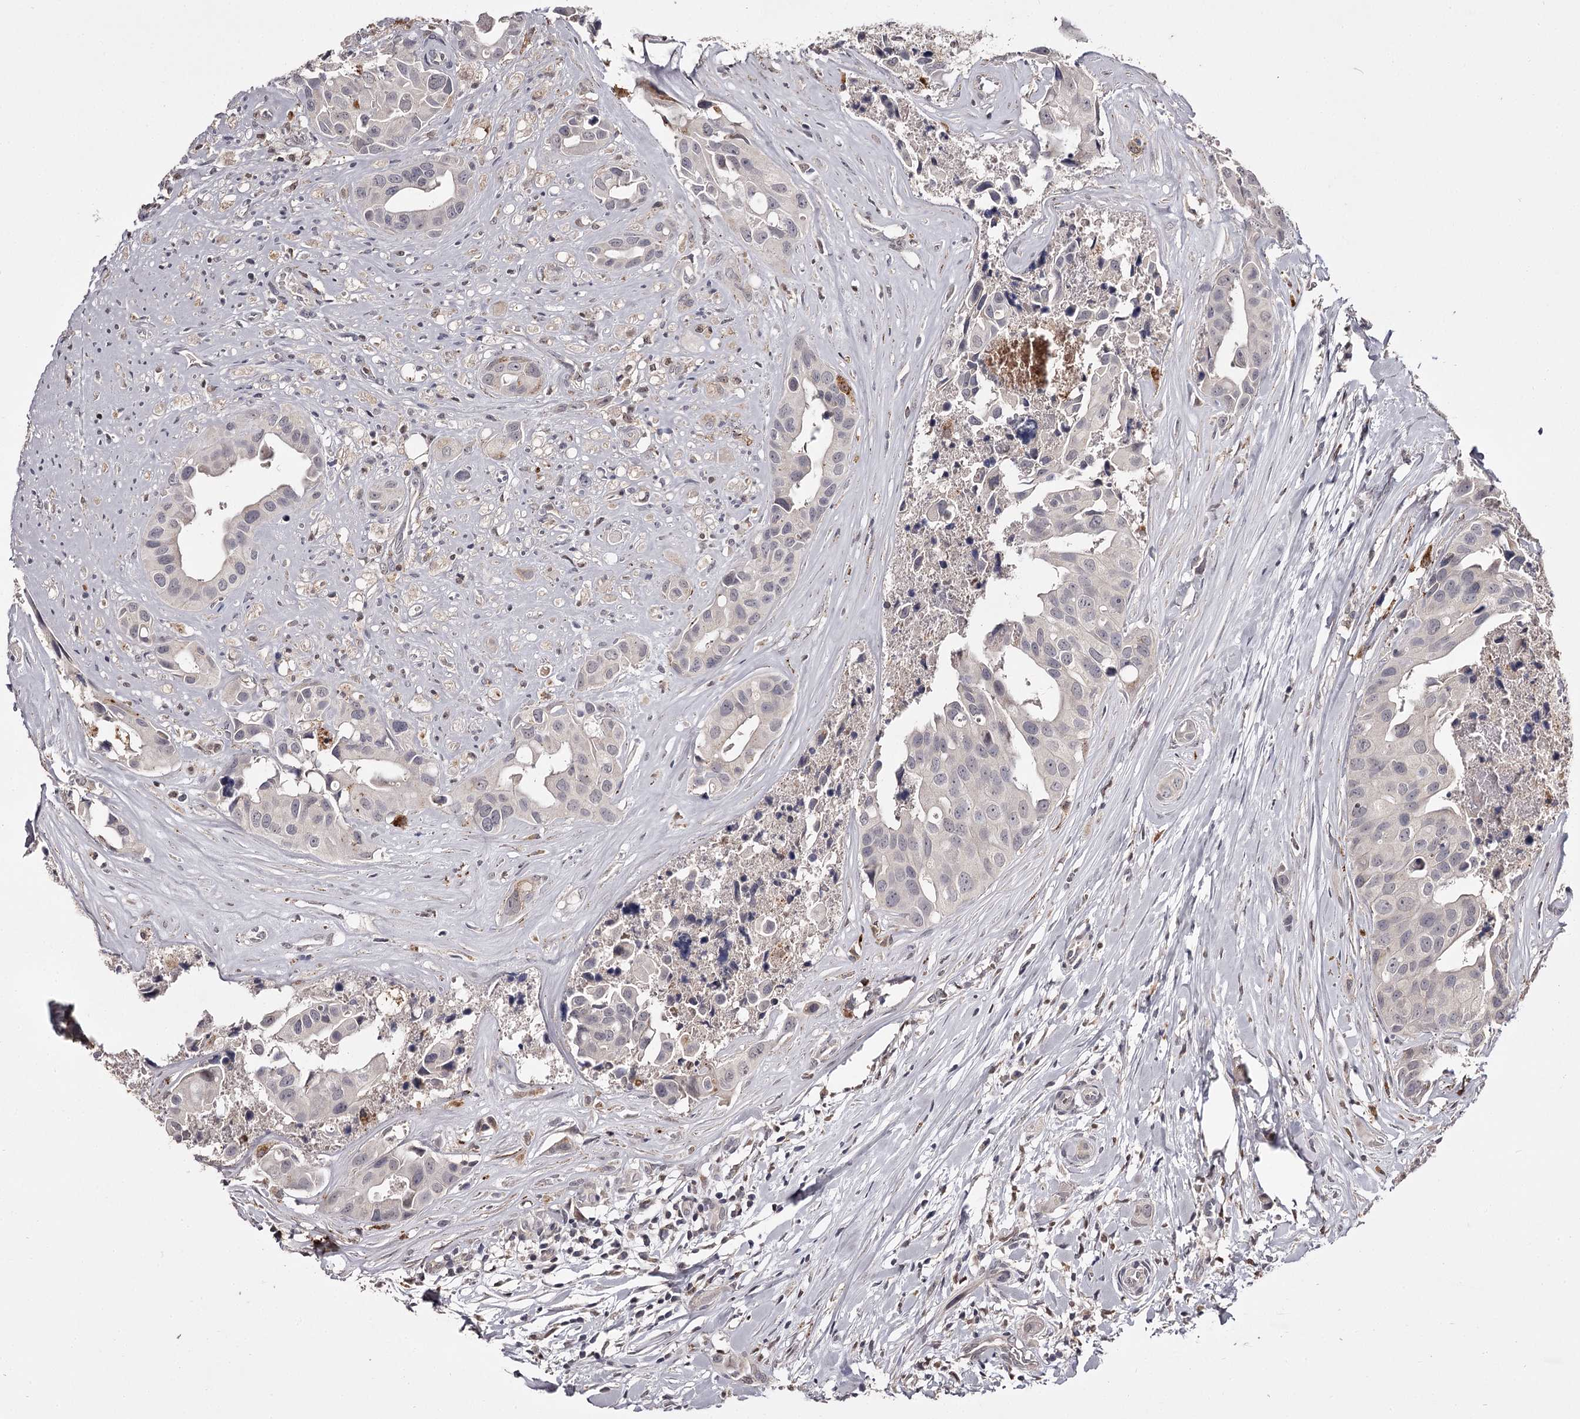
{"staining": {"intensity": "negative", "quantity": "none", "location": "none"}, "tissue": "head and neck cancer", "cell_type": "Tumor cells", "image_type": "cancer", "snomed": [{"axis": "morphology", "description": "Adenocarcinoma, NOS"}, {"axis": "morphology", "description": "Adenocarcinoma, metastatic, NOS"}, {"axis": "topography", "description": "Head-Neck"}], "caption": "Protein analysis of head and neck cancer exhibits no significant staining in tumor cells.", "gene": "SLC32A1", "patient": {"sex": "male", "age": 75}}